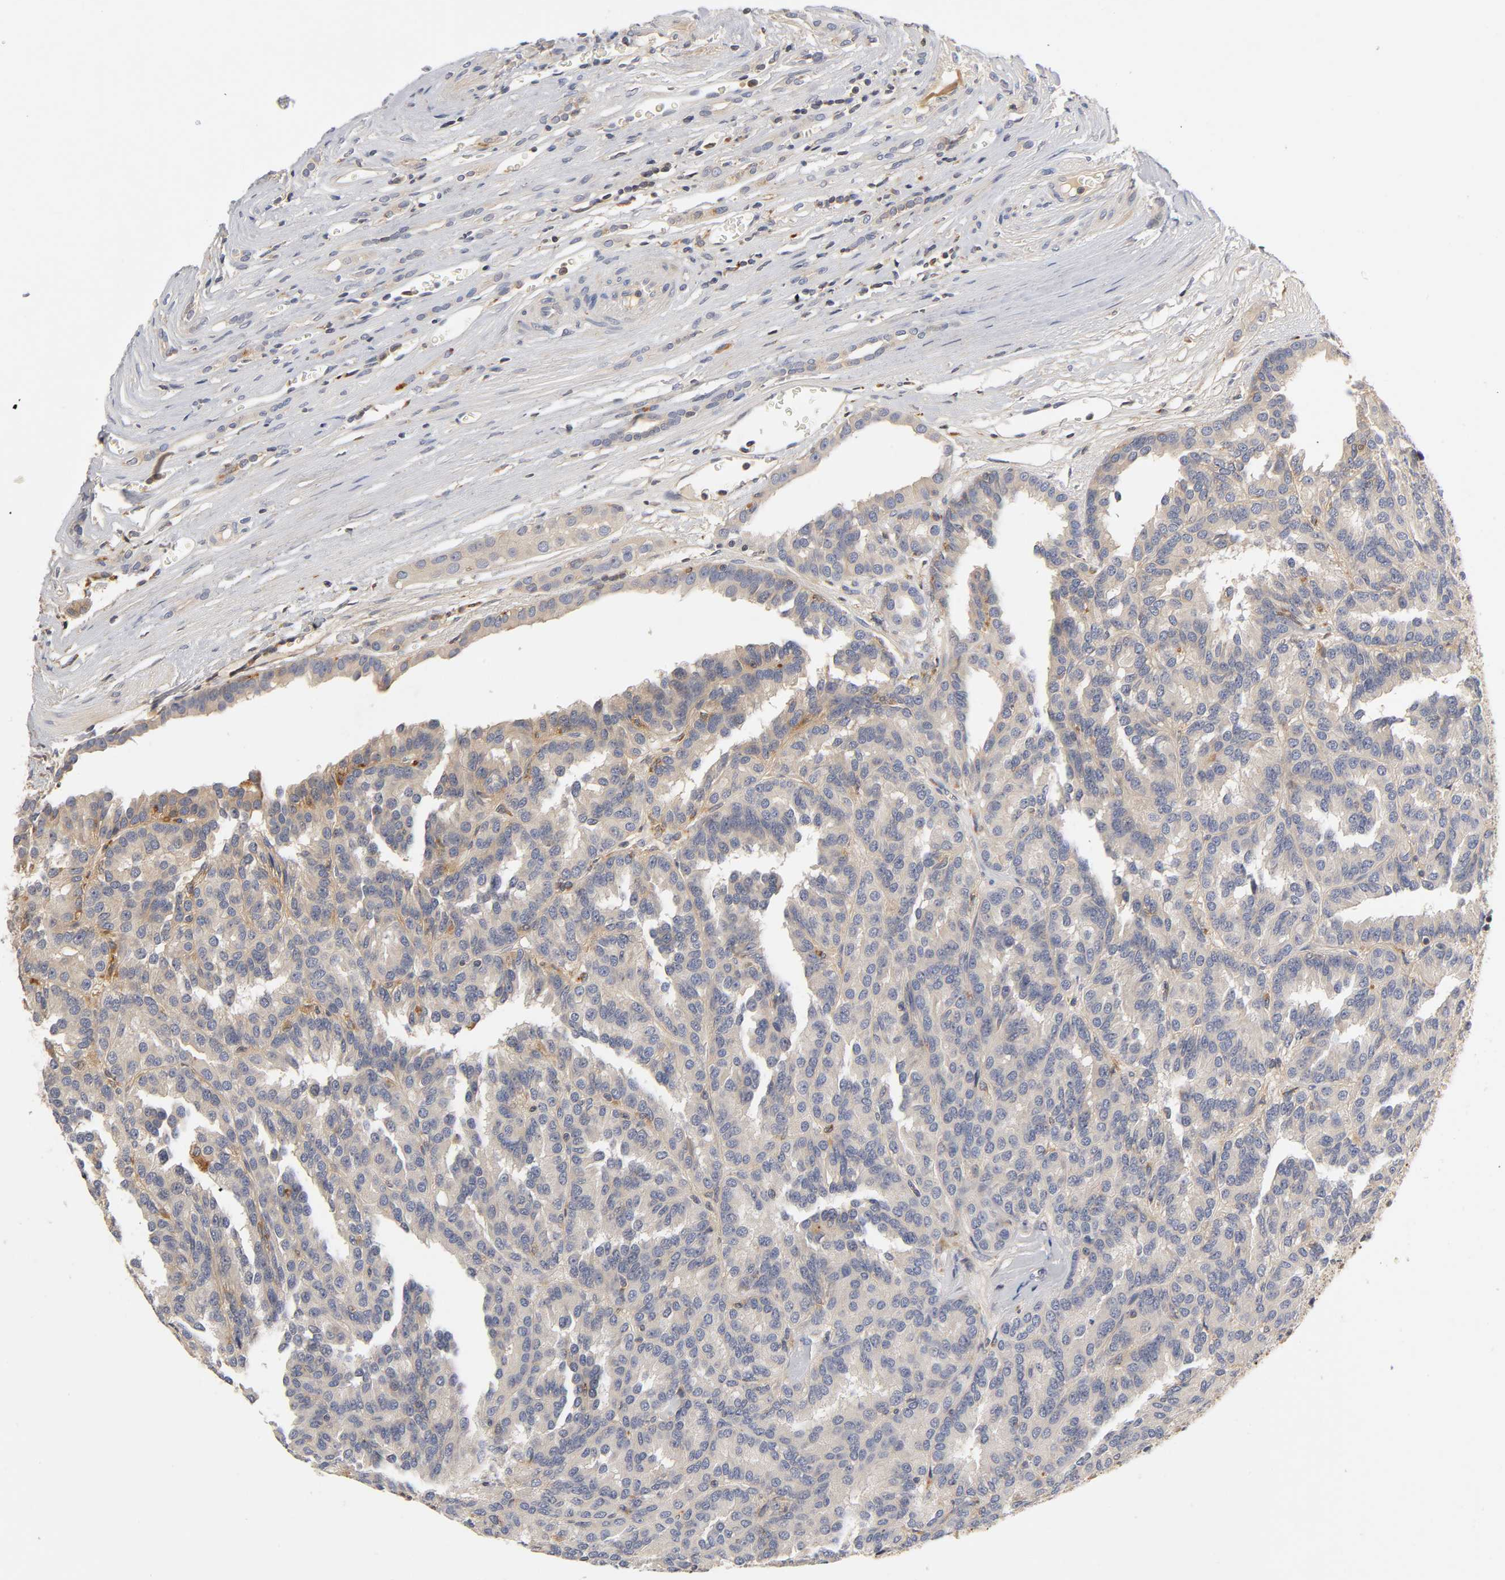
{"staining": {"intensity": "weak", "quantity": "25%-75%", "location": "cytoplasmic/membranous"}, "tissue": "renal cancer", "cell_type": "Tumor cells", "image_type": "cancer", "snomed": [{"axis": "morphology", "description": "Adenocarcinoma, NOS"}, {"axis": "topography", "description": "Kidney"}], "caption": "Adenocarcinoma (renal) stained for a protein reveals weak cytoplasmic/membranous positivity in tumor cells.", "gene": "RHOA", "patient": {"sex": "male", "age": 46}}